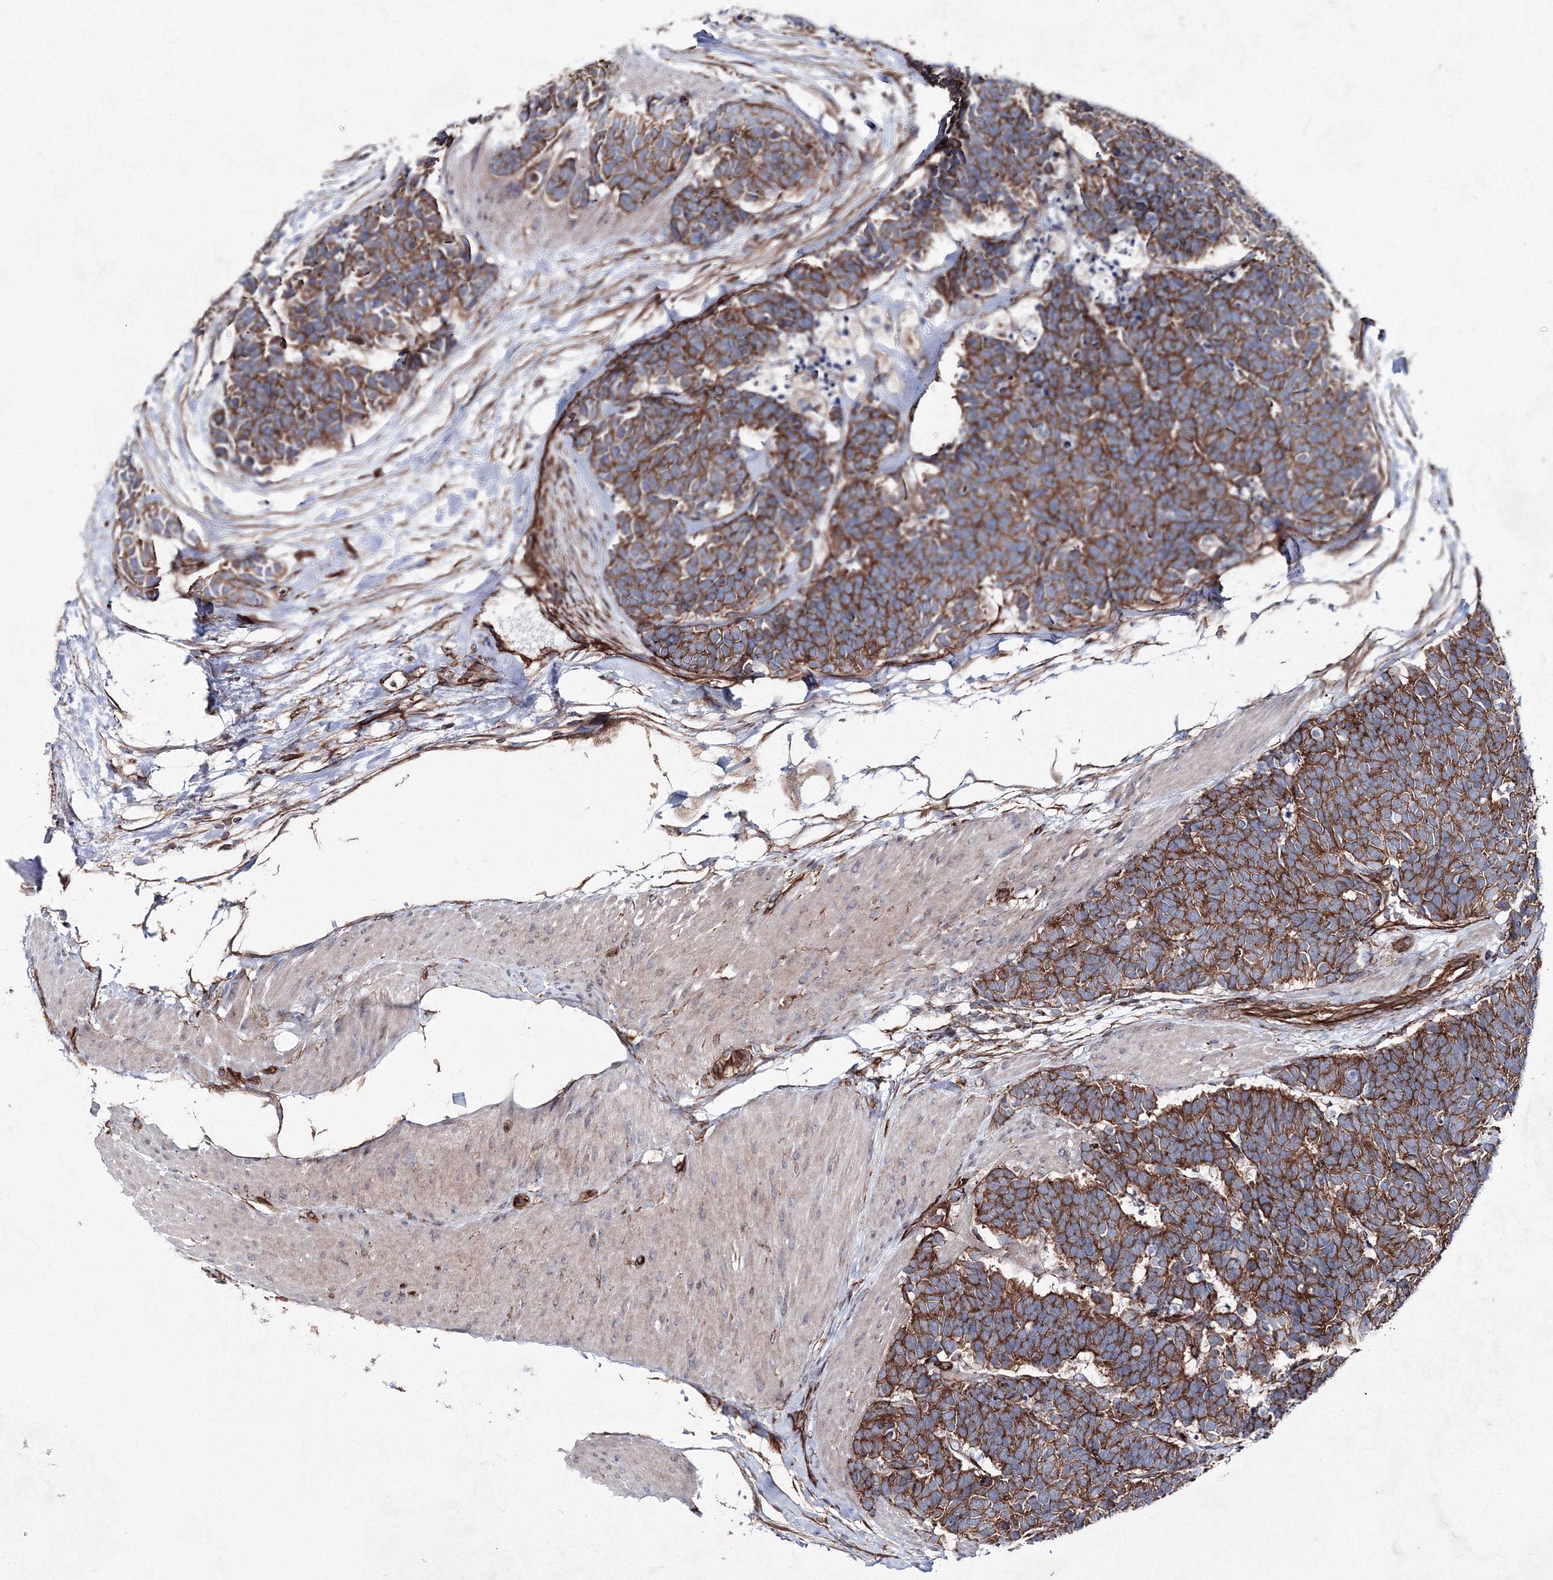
{"staining": {"intensity": "moderate", "quantity": ">75%", "location": "cytoplasmic/membranous"}, "tissue": "carcinoid", "cell_type": "Tumor cells", "image_type": "cancer", "snomed": [{"axis": "morphology", "description": "Carcinoma, NOS"}, {"axis": "morphology", "description": "Carcinoid, malignant, NOS"}, {"axis": "topography", "description": "Urinary bladder"}], "caption": "Immunohistochemical staining of carcinoma shows moderate cytoplasmic/membranous protein positivity in about >75% of tumor cells.", "gene": "ANKRD37", "patient": {"sex": "male", "age": 57}}